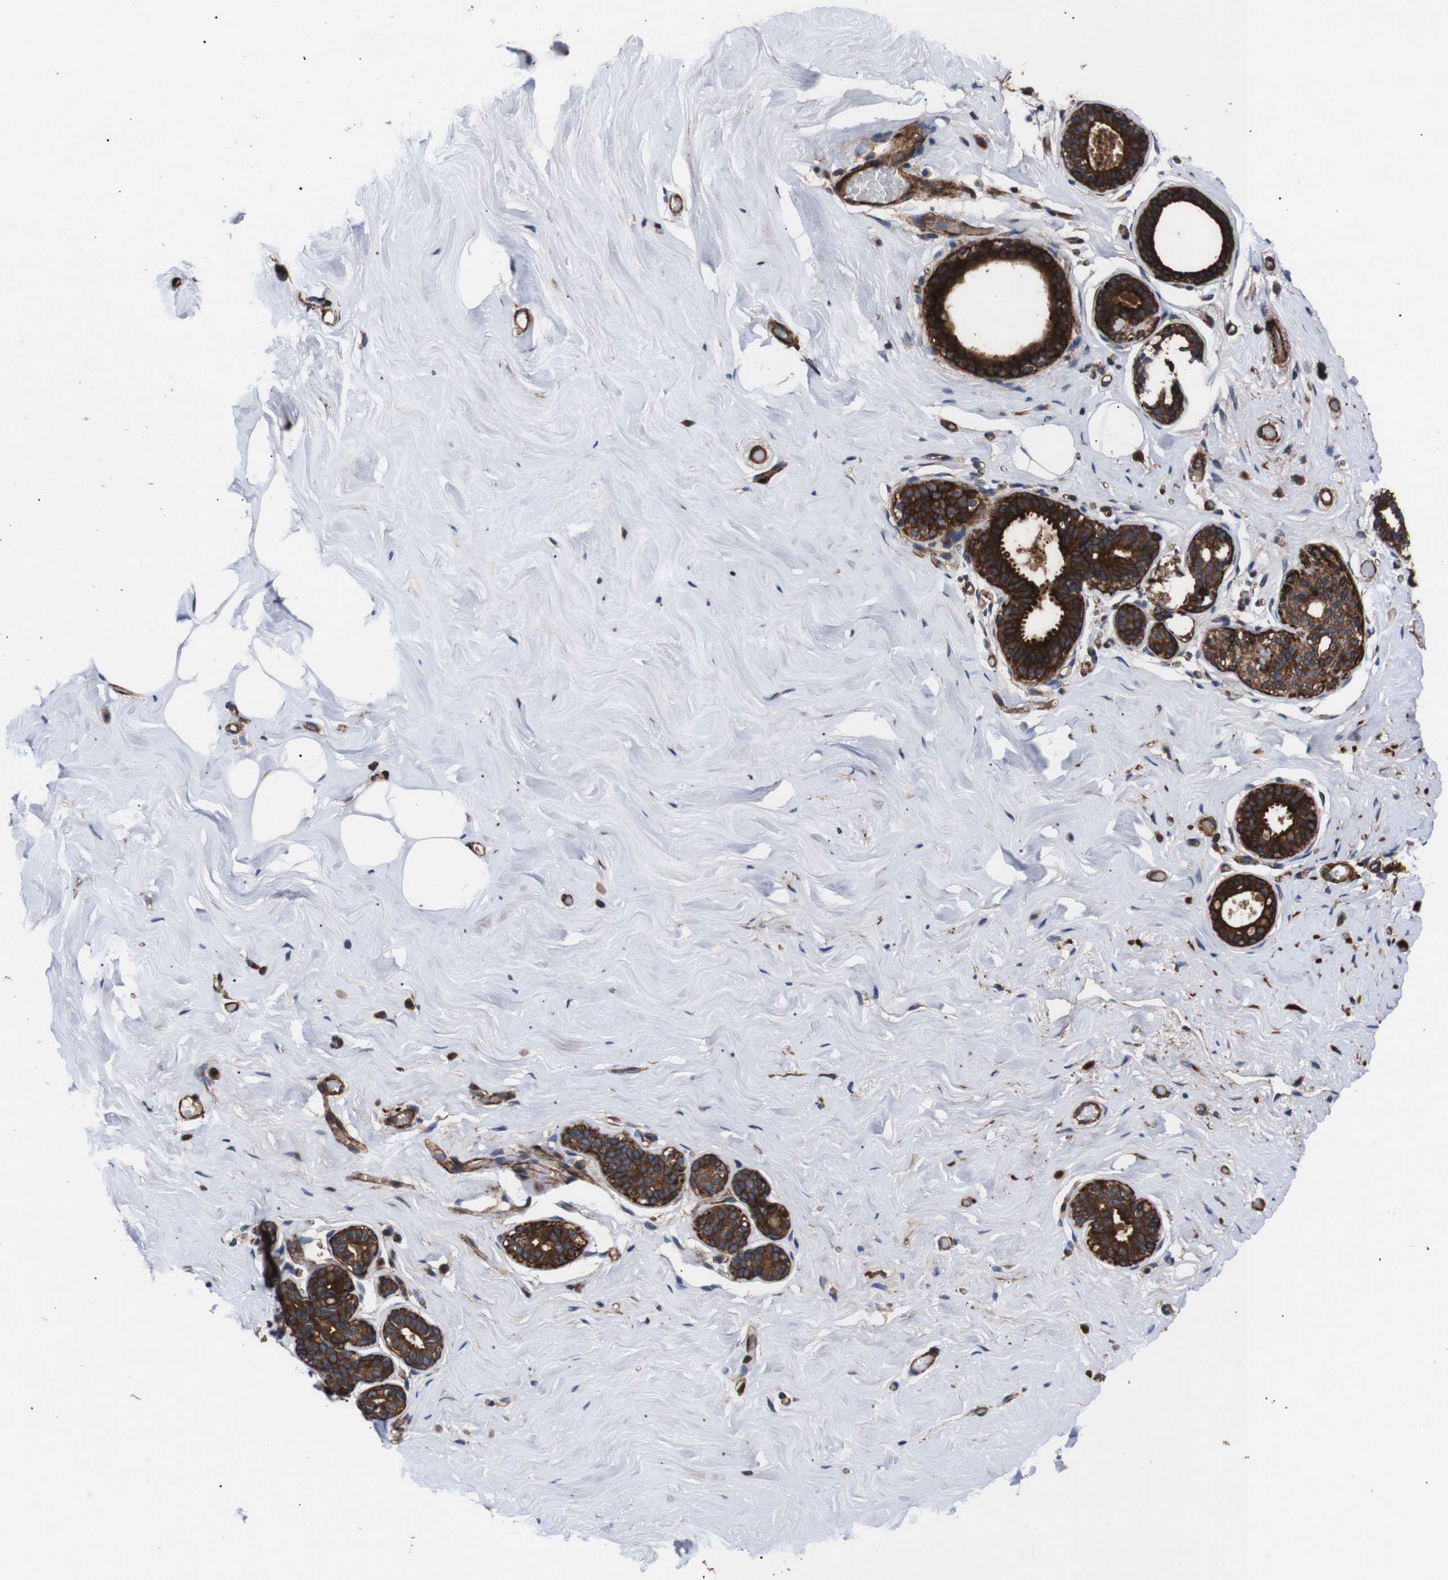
{"staining": {"intensity": "moderate", "quantity": ">75%", "location": "cytoplasmic/membranous"}, "tissue": "breast", "cell_type": "Adipocytes", "image_type": "normal", "snomed": [{"axis": "morphology", "description": "Normal tissue, NOS"}, {"axis": "topography", "description": "Breast"}], "caption": "Breast stained with DAB IHC demonstrates medium levels of moderate cytoplasmic/membranous positivity in approximately >75% of adipocytes.", "gene": "PAWR", "patient": {"sex": "female", "age": 75}}